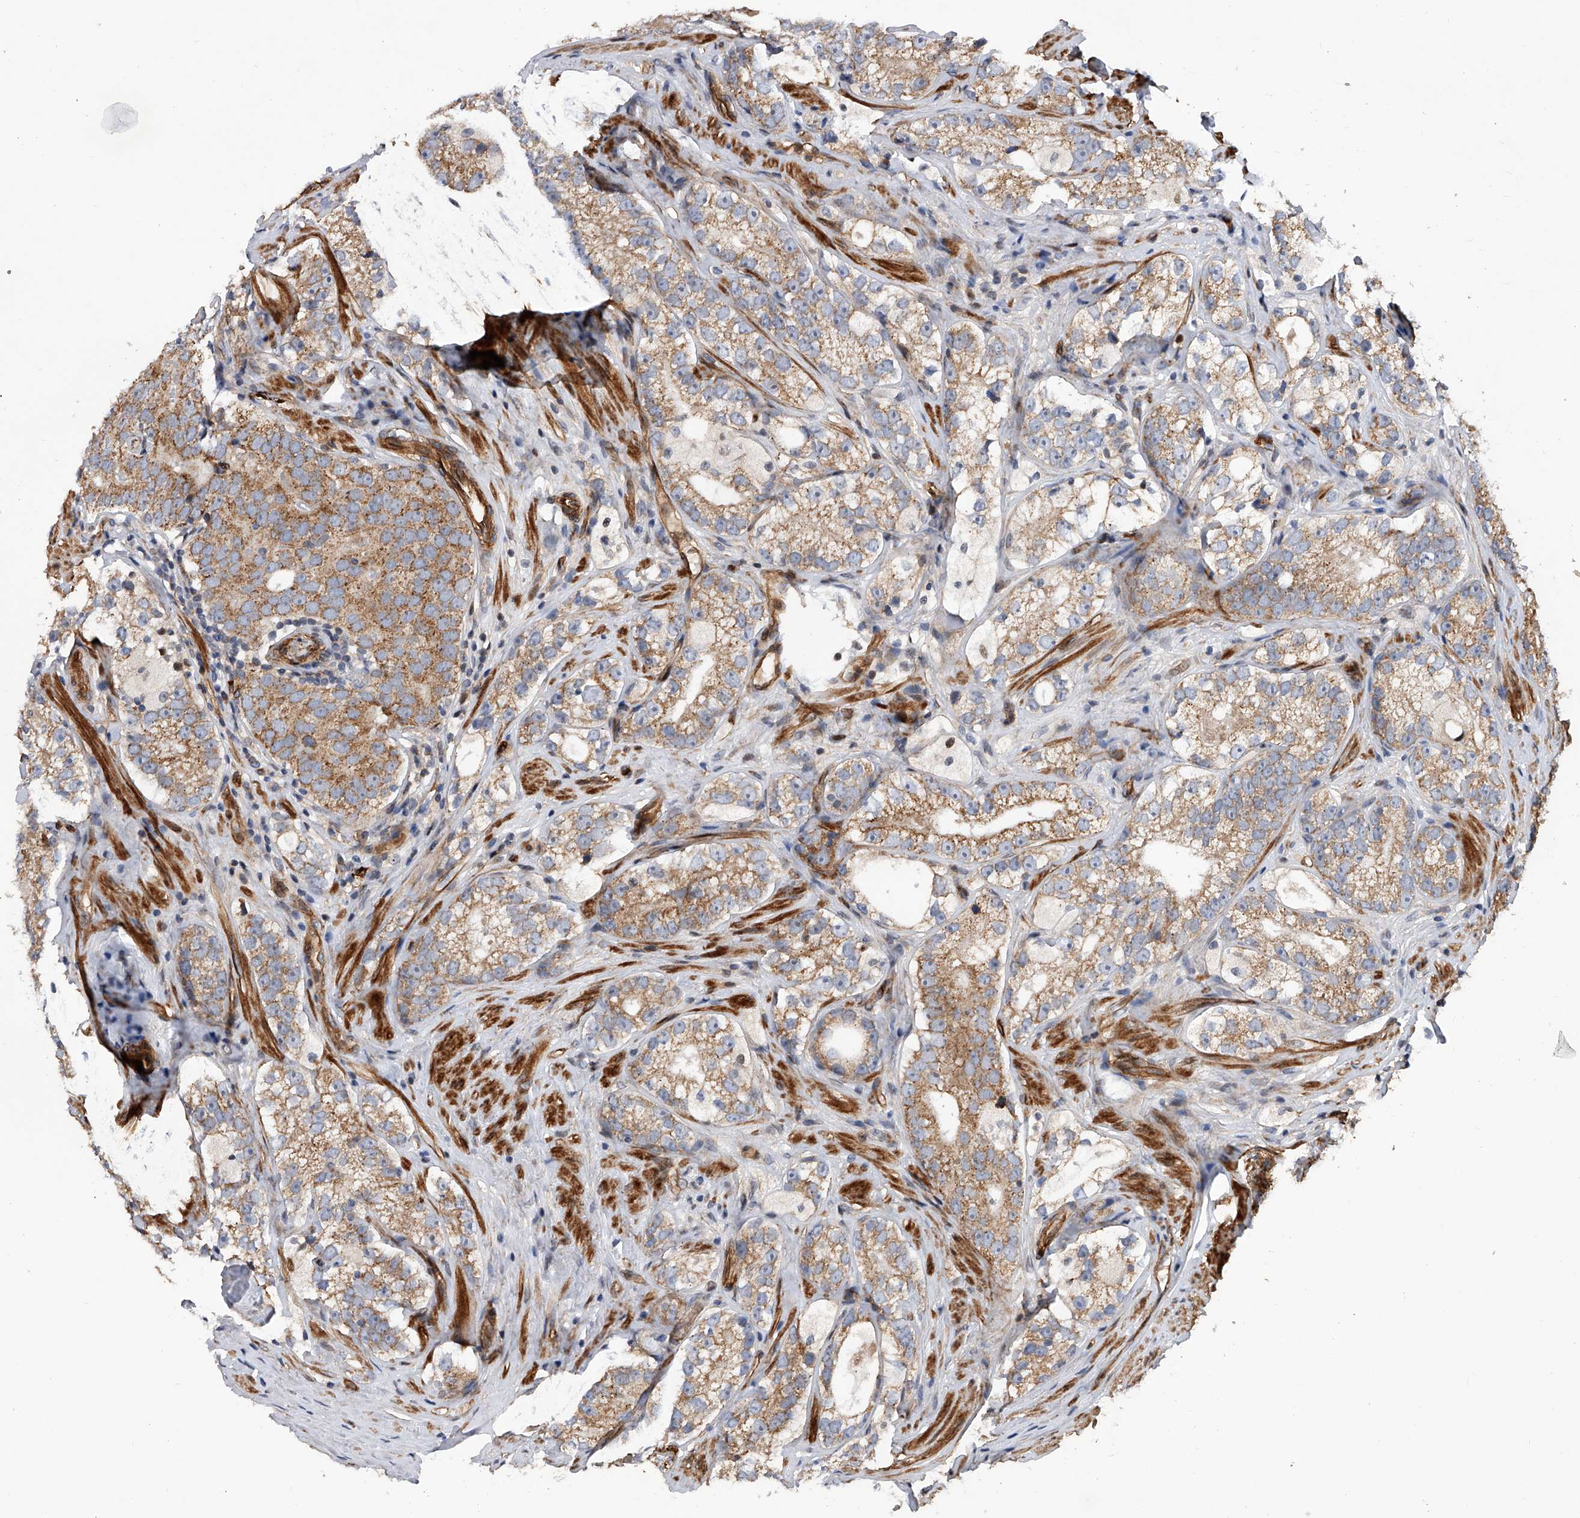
{"staining": {"intensity": "moderate", "quantity": ">75%", "location": "cytoplasmic/membranous"}, "tissue": "prostate cancer", "cell_type": "Tumor cells", "image_type": "cancer", "snomed": [{"axis": "morphology", "description": "Adenocarcinoma, High grade"}, {"axis": "topography", "description": "Prostate"}], "caption": "Adenocarcinoma (high-grade) (prostate) stained with a protein marker demonstrates moderate staining in tumor cells.", "gene": "PDSS2", "patient": {"sex": "male", "age": 56}}